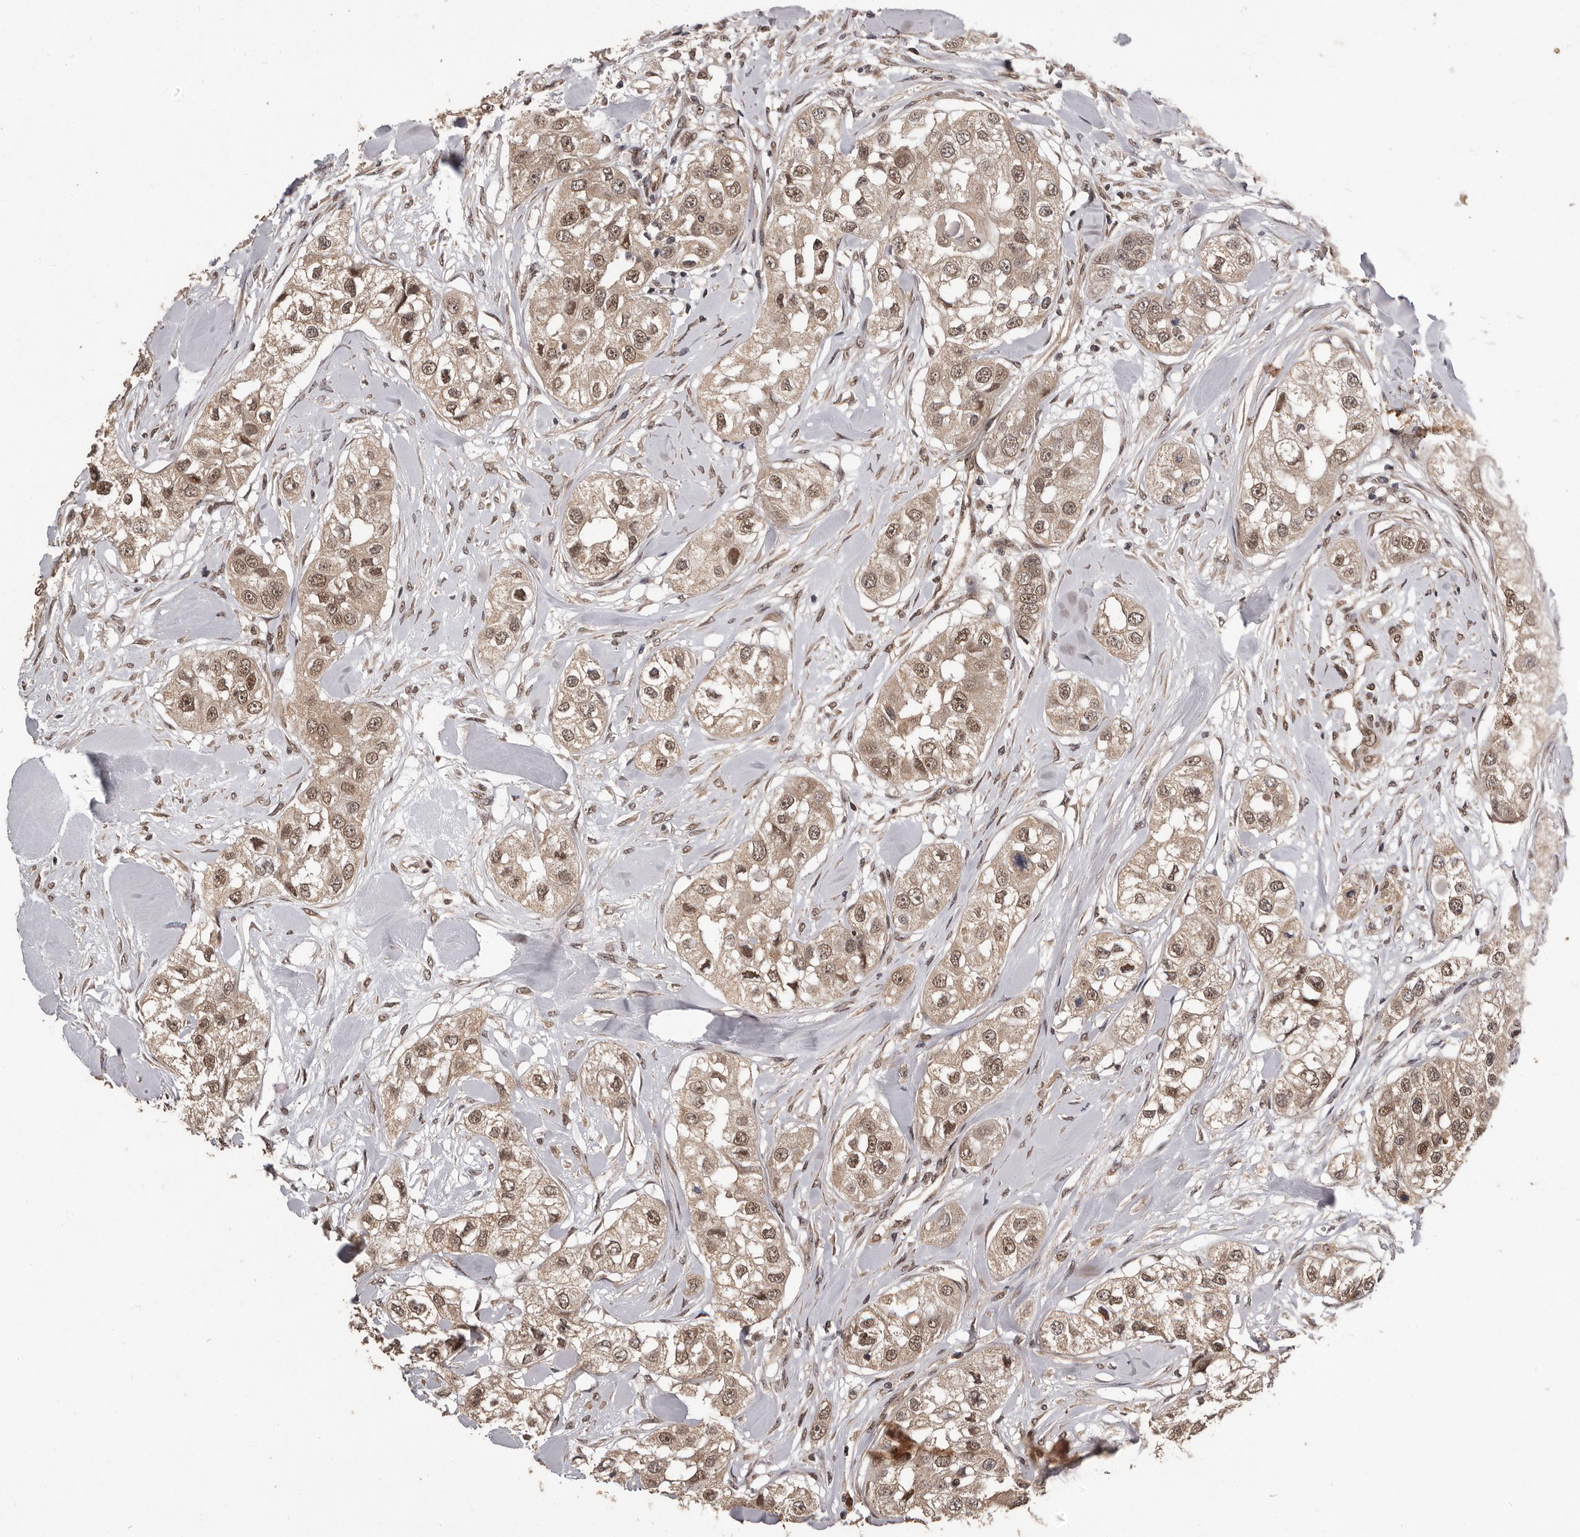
{"staining": {"intensity": "moderate", "quantity": ">75%", "location": "cytoplasmic/membranous,nuclear"}, "tissue": "head and neck cancer", "cell_type": "Tumor cells", "image_type": "cancer", "snomed": [{"axis": "morphology", "description": "Normal tissue, NOS"}, {"axis": "morphology", "description": "Squamous cell carcinoma, NOS"}, {"axis": "topography", "description": "Skeletal muscle"}, {"axis": "topography", "description": "Head-Neck"}], "caption": "Brown immunohistochemical staining in head and neck squamous cell carcinoma shows moderate cytoplasmic/membranous and nuclear expression in approximately >75% of tumor cells.", "gene": "VPS37A", "patient": {"sex": "male", "age": 51}}